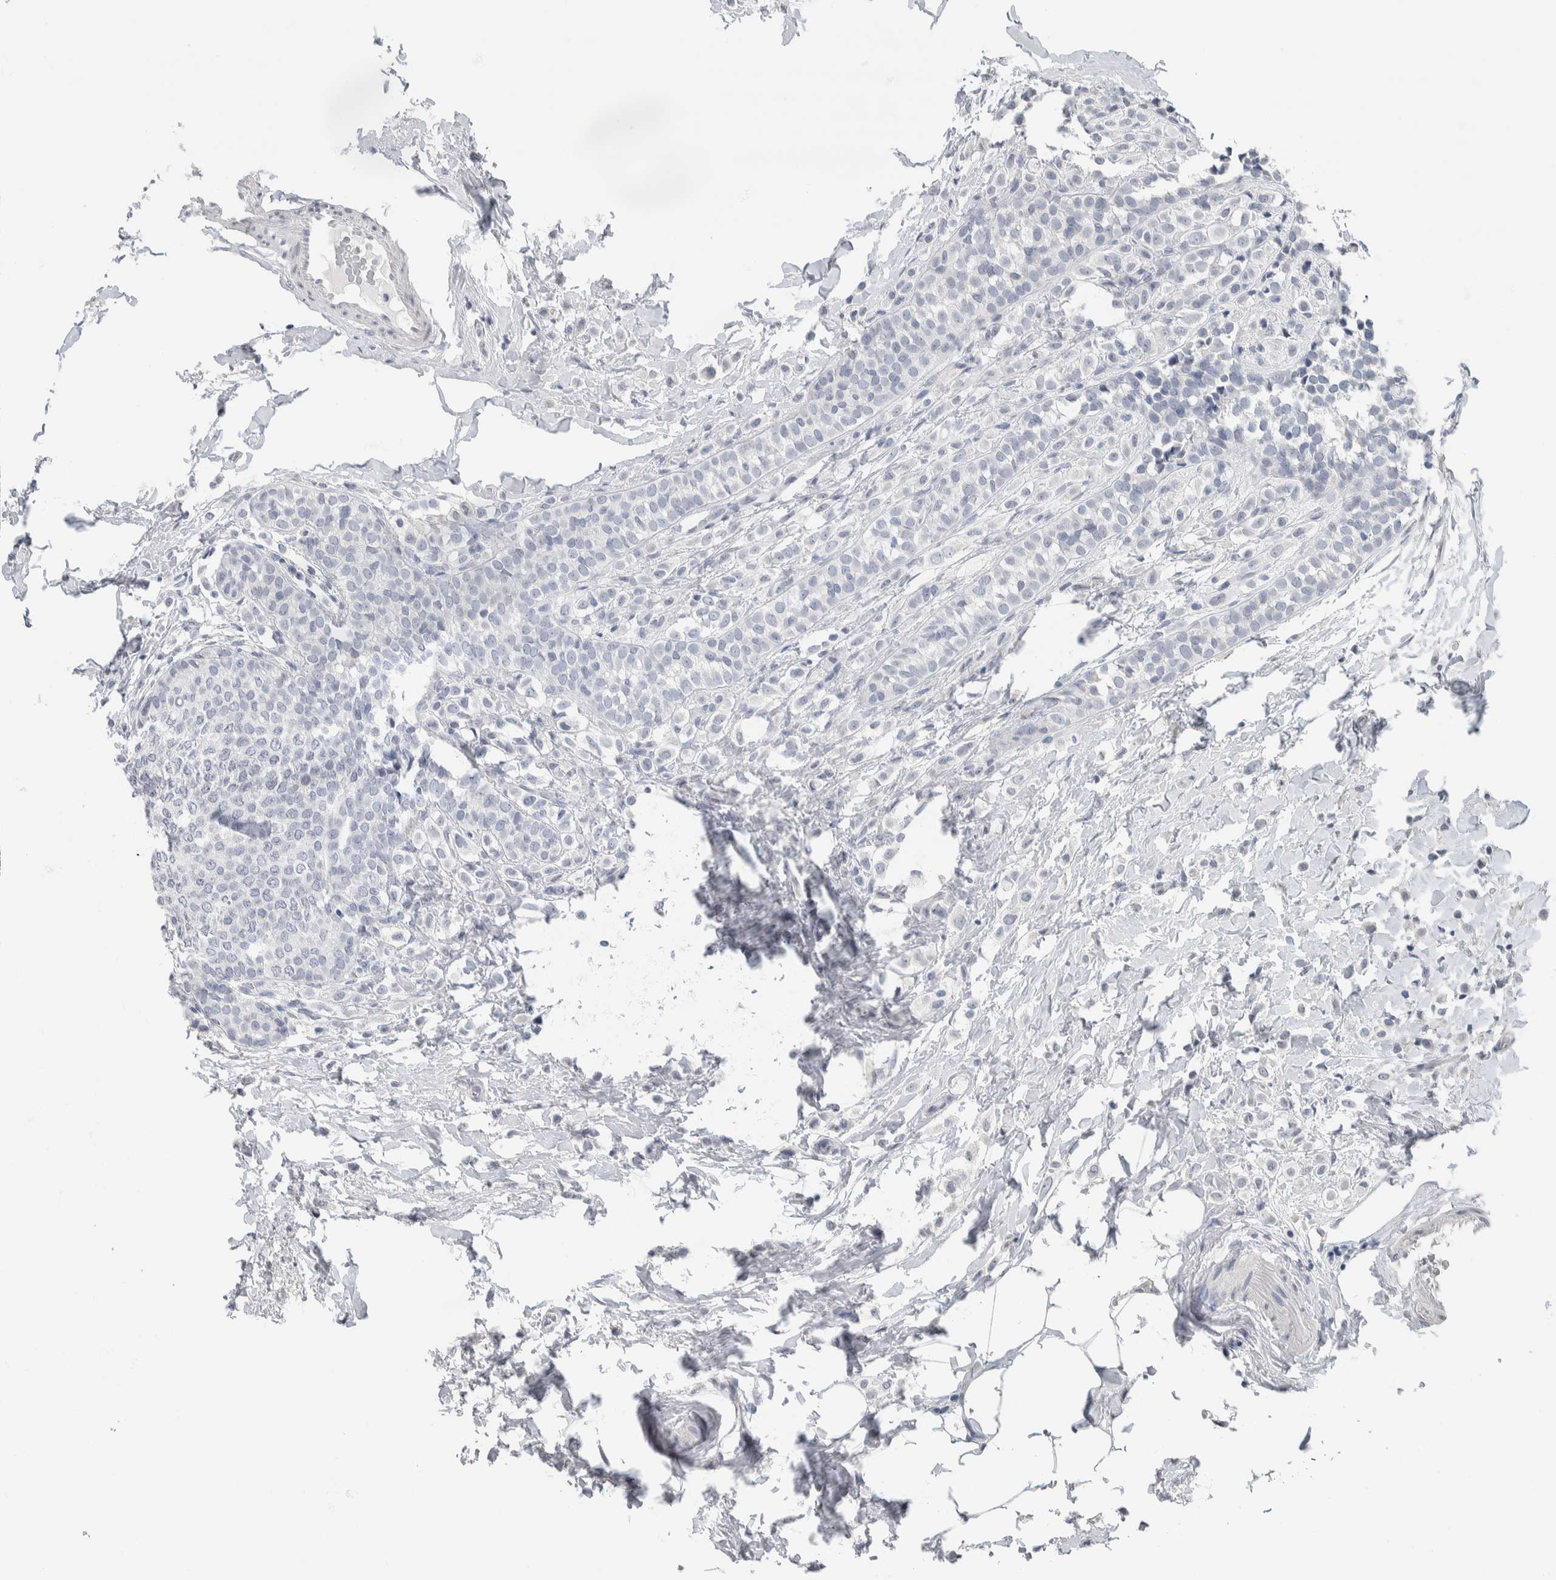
{"staining": {"intensity": "negative", "quantity": "none", "location": "none"}, "tissue": "breast cancer", "cell_type": "Tumor cells", "image_type": "cancer", "snomed": [{"axis": "morphology", "description": "Lobular carcinoma"}, {"axis": "topography", "description": "Breast"}], "caption": "An immunohistochemistry (IHC) histopathology image of breast lobular carcinoma is shown. There is no staining in tumor cells of breast lobular carcinoma.", "gene": "NEFM", "patient": {"sex": "female", "age": 50}}